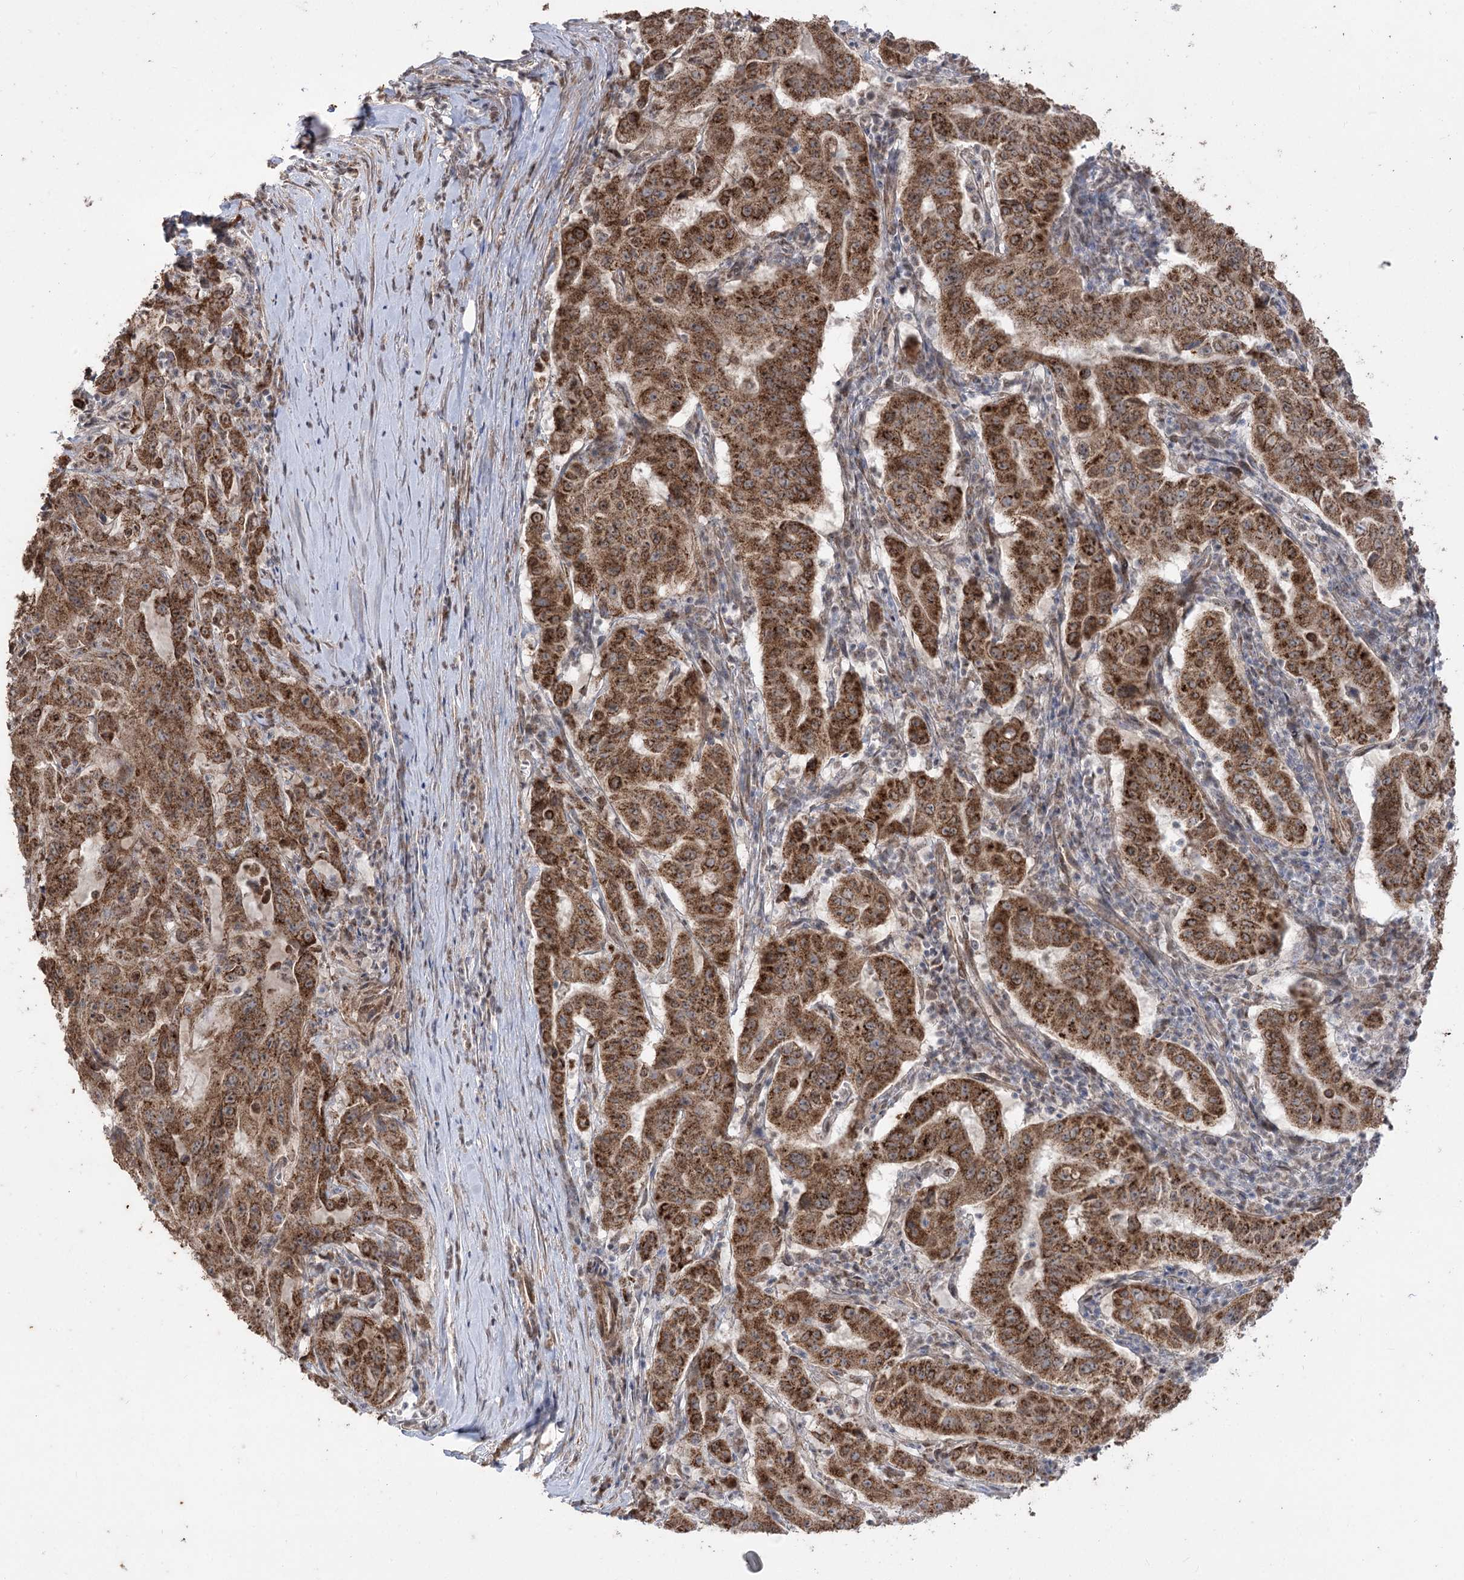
{"staining": {"intensity": "strong", "quantity": ">75%", "location": "cytoplasmic/membranous"}, "tissue": "pancreatic cancer", "cell_type": "Tumor cells", "image_type": "cancer", "snomed": [{"axis": "morphology", "description": "Adenocarcinoma, NOS"}, {"axis": "topography", "description": "Pancreas"}], "caption": "Immunohistochemistry (IHC) of pancreatic cancer displays high levels of strong cytoplasmic/membranous positivity in about >75% of tumor cells. Immunohistochemistry stains the protein in brown and the nuclei are stained blue.", "gene": "ZSCAN23", "patient": {"sex": "male", "age": 63}}